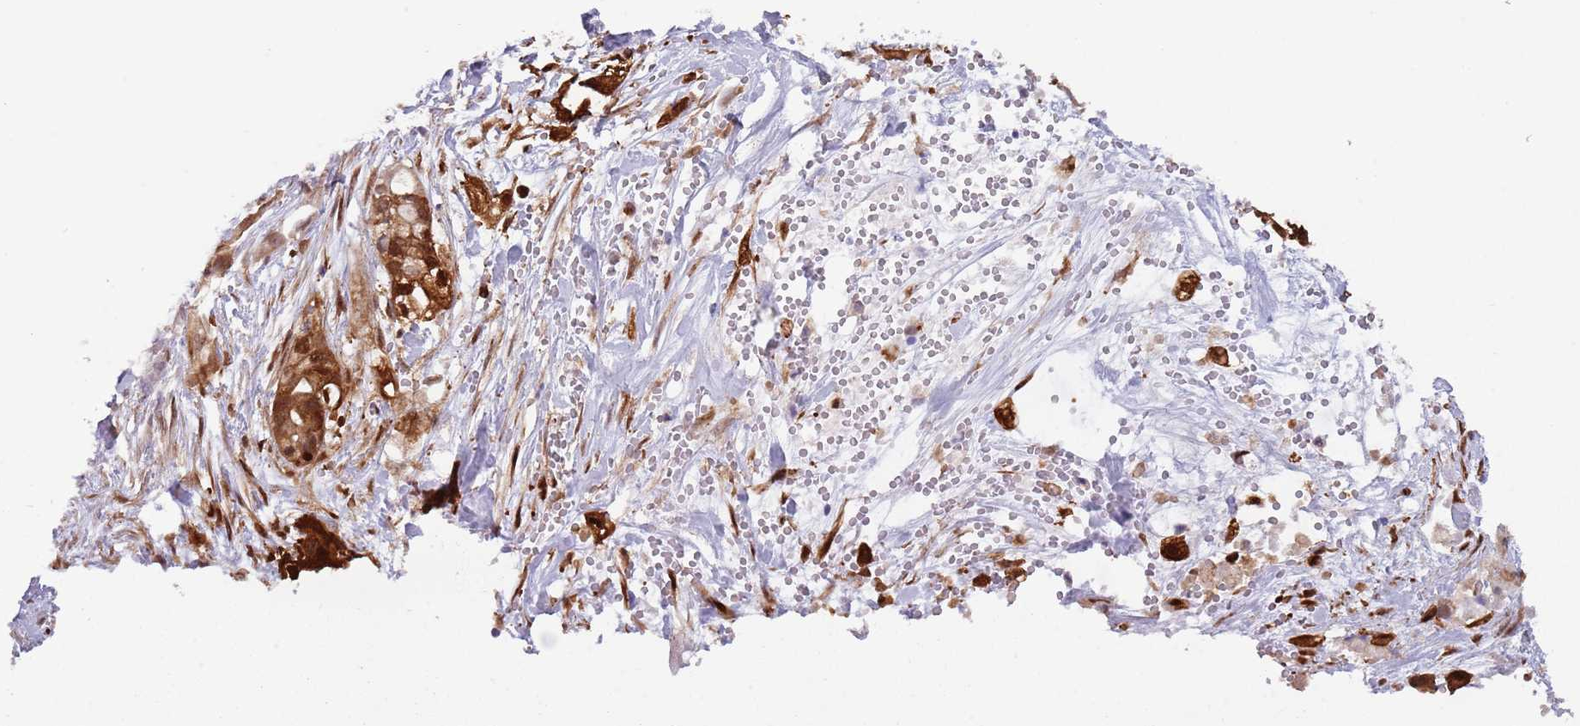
{"staining": {"intensity": "strong", "quantity": "25%-75%", "location": "cytoplasmic/membranous,nuclear"}, "tissue": "pancreatic cancer", "cell_type": "Tumor cells", "image_type": "cancer", "snomed": [{"axis": "morphology", "description": "Adenocarcinoma, NOS"}, {"axis": "topography", "description": "Pancreas"}], "caption": "Immunohistochemical staining of adenocarcinoma (pancreatic) displays high levels of strong cytoplasmic/membranous and nuclear positivity in approximately 25%-75% of tumor cells.", "gene": "NBPF6", "patient": {"sex": "male", "age": 44}}